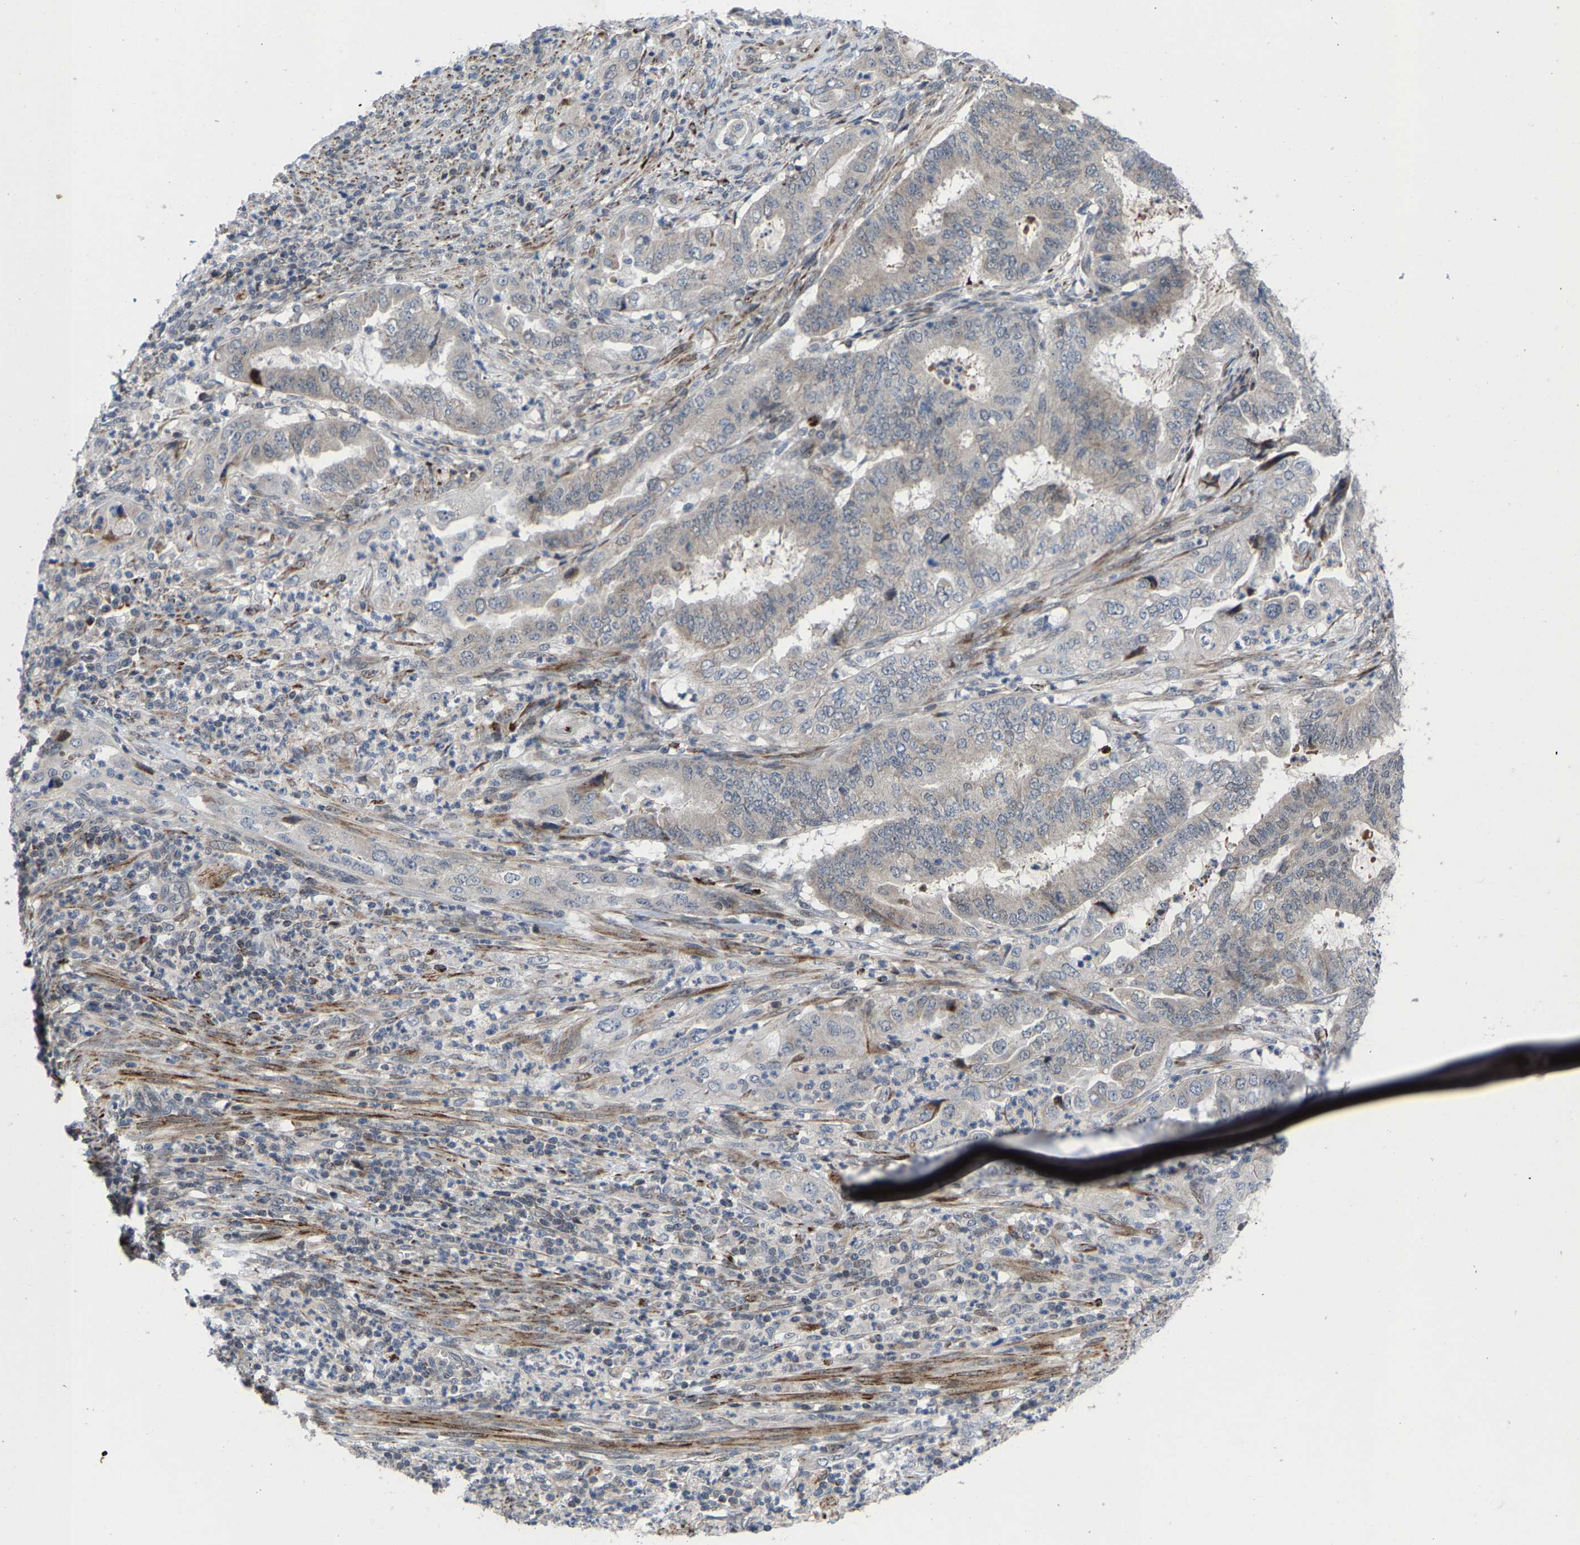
{"staining": {"intensity": "negative", "quantity": "none", "location": "none"}, "tissue": "endometrial cancer", "cell_type": "Tumor cells", "image_type": "cancer", "snomed": [{"axis": "morphology", "description": "Adenocarcinoma, NOS"}, {"axis": "topography", "description": "Endometrium"}], "caption": "This is an IHC histopathology image of adenocarcinoma (endometrial). There is no expression in tumor cells.", "gene": "TDRKH", "patient": {"sex": "female", "age": 51}}